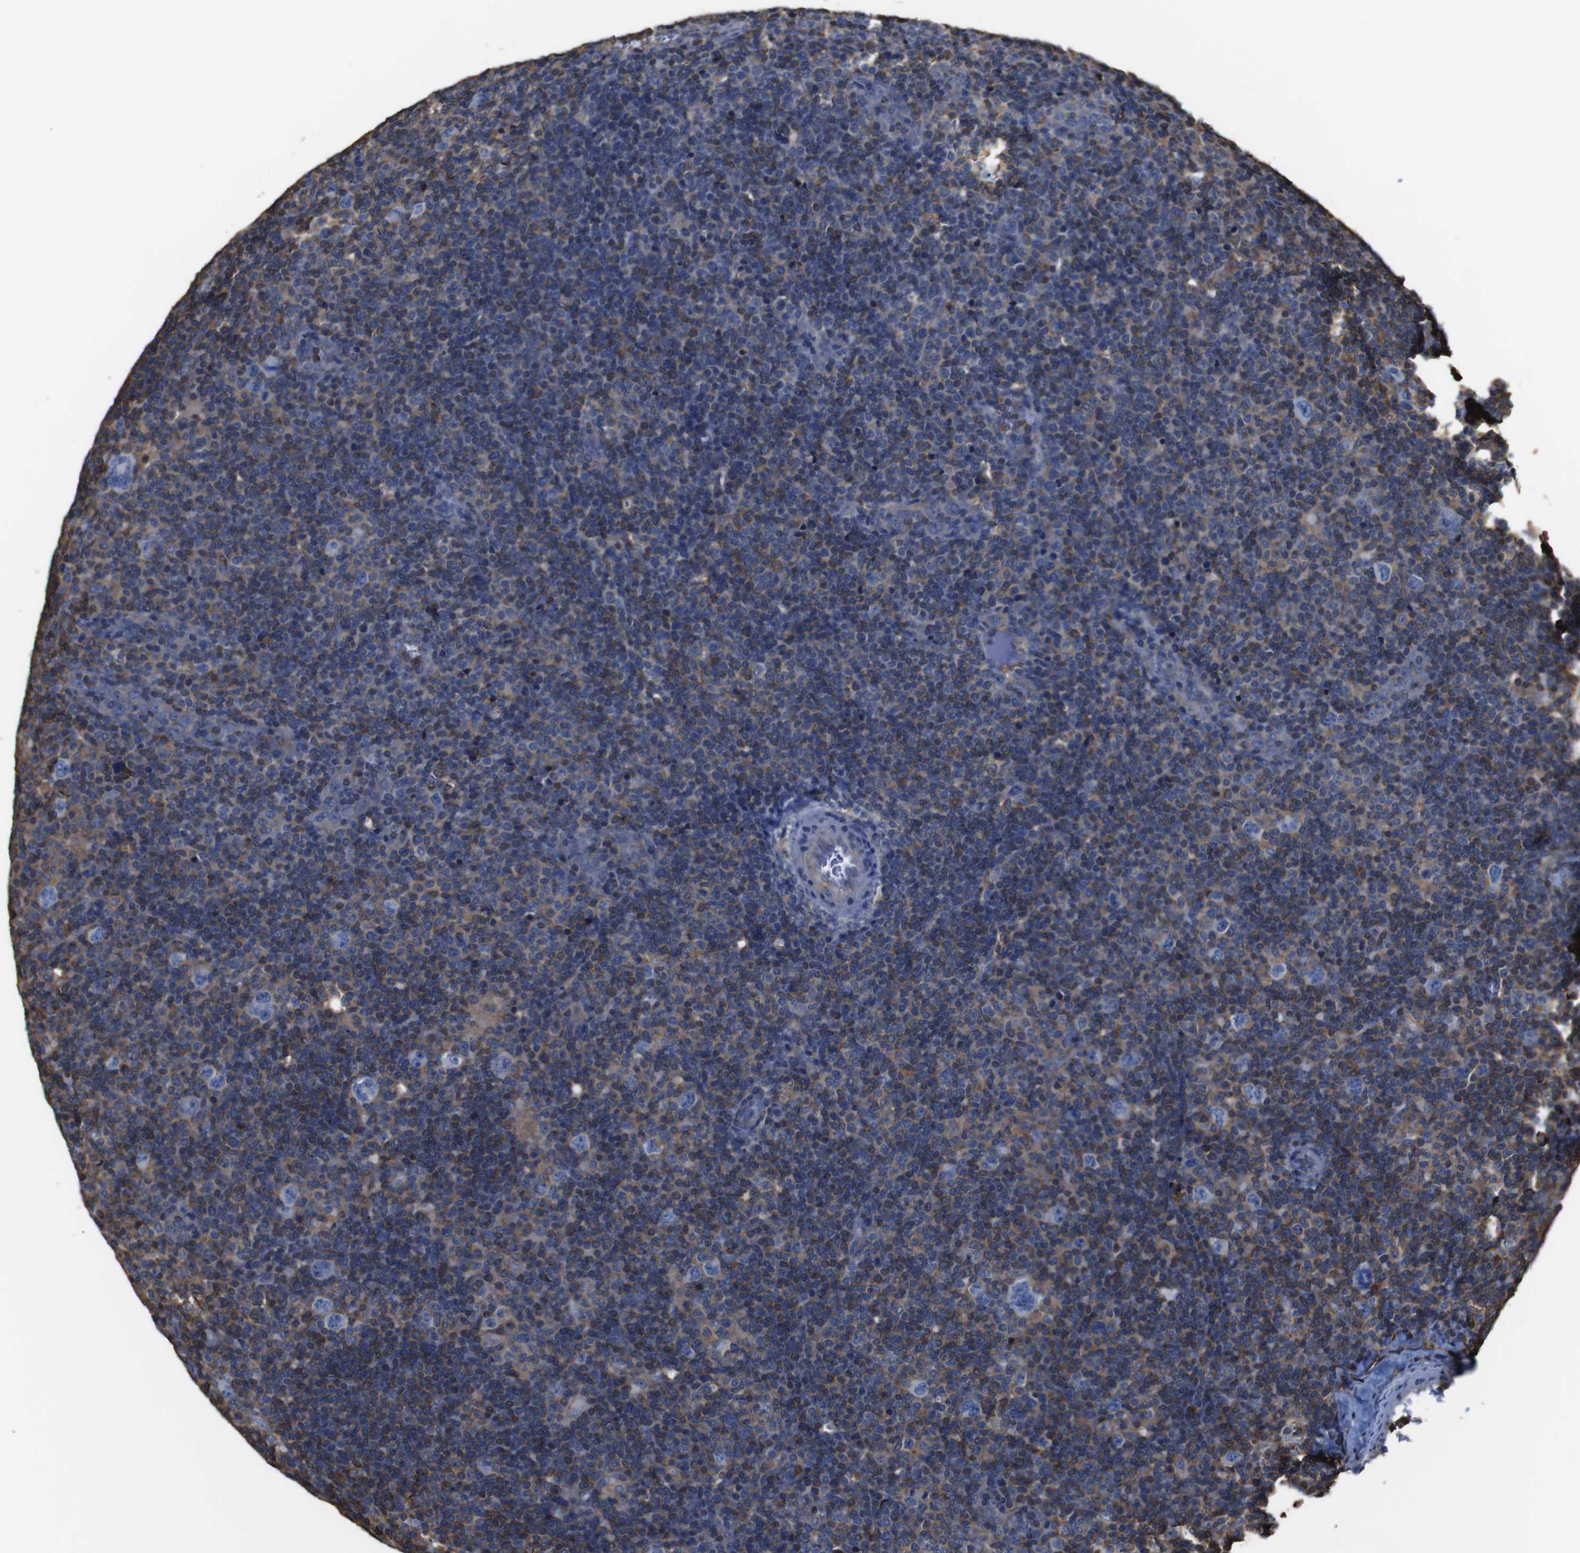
{"staining": {"intensity": "negative", "quantity": "none", "location": "none"}, "tissue": "lymphoma", "cell_type": "Tumor cells", "image_type": "cancer", "snomed": [{"axis": "morphology", "description": "Hodgkin's disease, NOS"}, {"axis": "topography", "description": "Lymph node"}], "caption": "Lymphoma stained for a protein using immunohistochemistry demonstrates no expression tumor cells.", "gene": "PI4KA", "patient": {"sex": "female", "age": 57}}